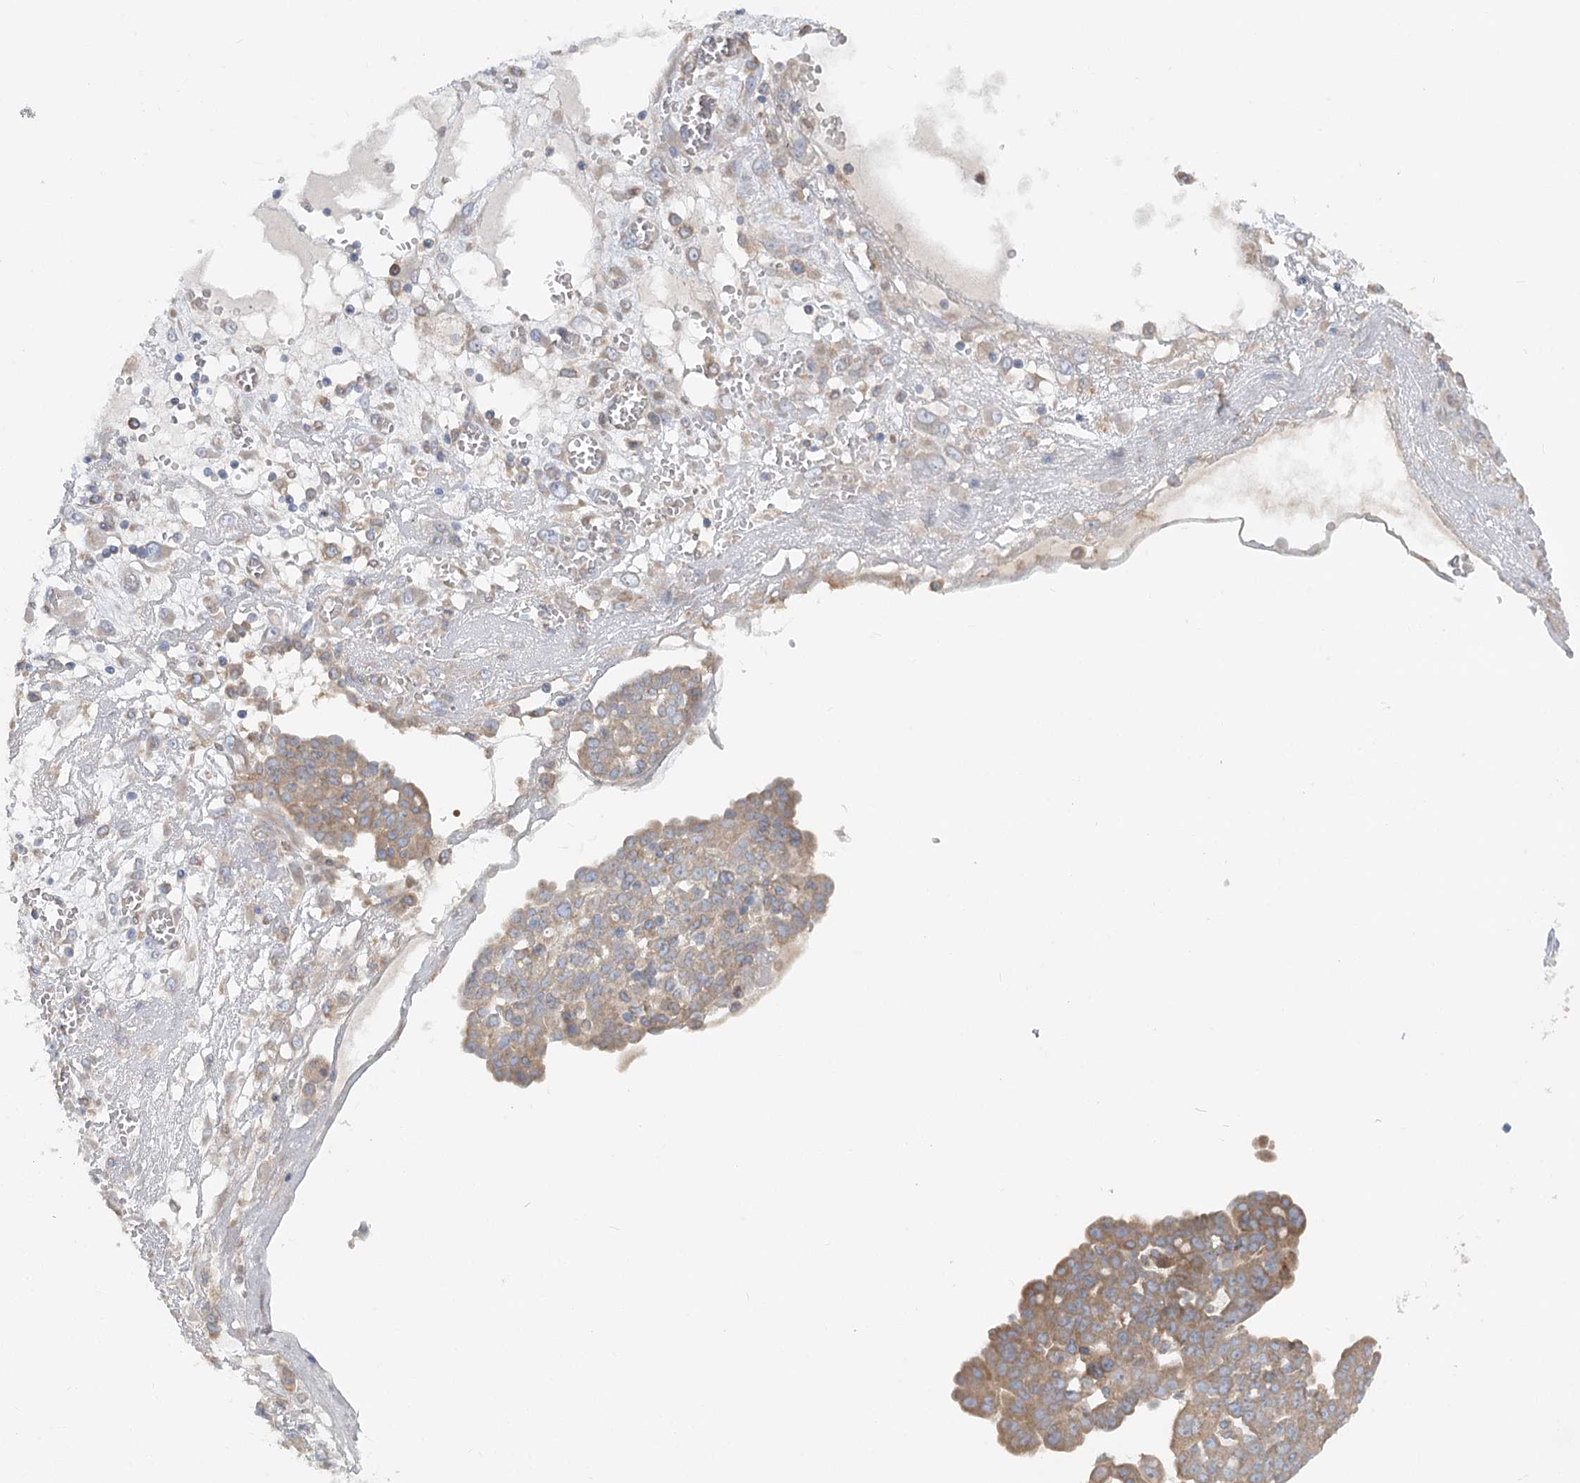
{"staining": {"intensity": "weak", "quantity": ">75%", "location": "cytoplasmic/membranous"}, "tissue": "ovarian cancer", "cell_type": "Tumor cells", "image_type": "cancer", "snomed": [{"axis": "morphology", "description": "Cystadenocarcinoma, serous, NOS"}, {"axis": "topography", "description": "Soft tissue"}, {"axis": "topography", "description": "Ovary"}], "caption": "IHC micrograph of neoplastic tissue: human ovarian cancer stained using immunohistochemistry (IHC) shows low levels of weak protein expression localized specifically in the cytoplasmic/membranous of tumor cells, appearing as a cytoplasmic/membranous brown color.", "gene": "PAIP2", "patient": {"sex": "female", "age": 57}}